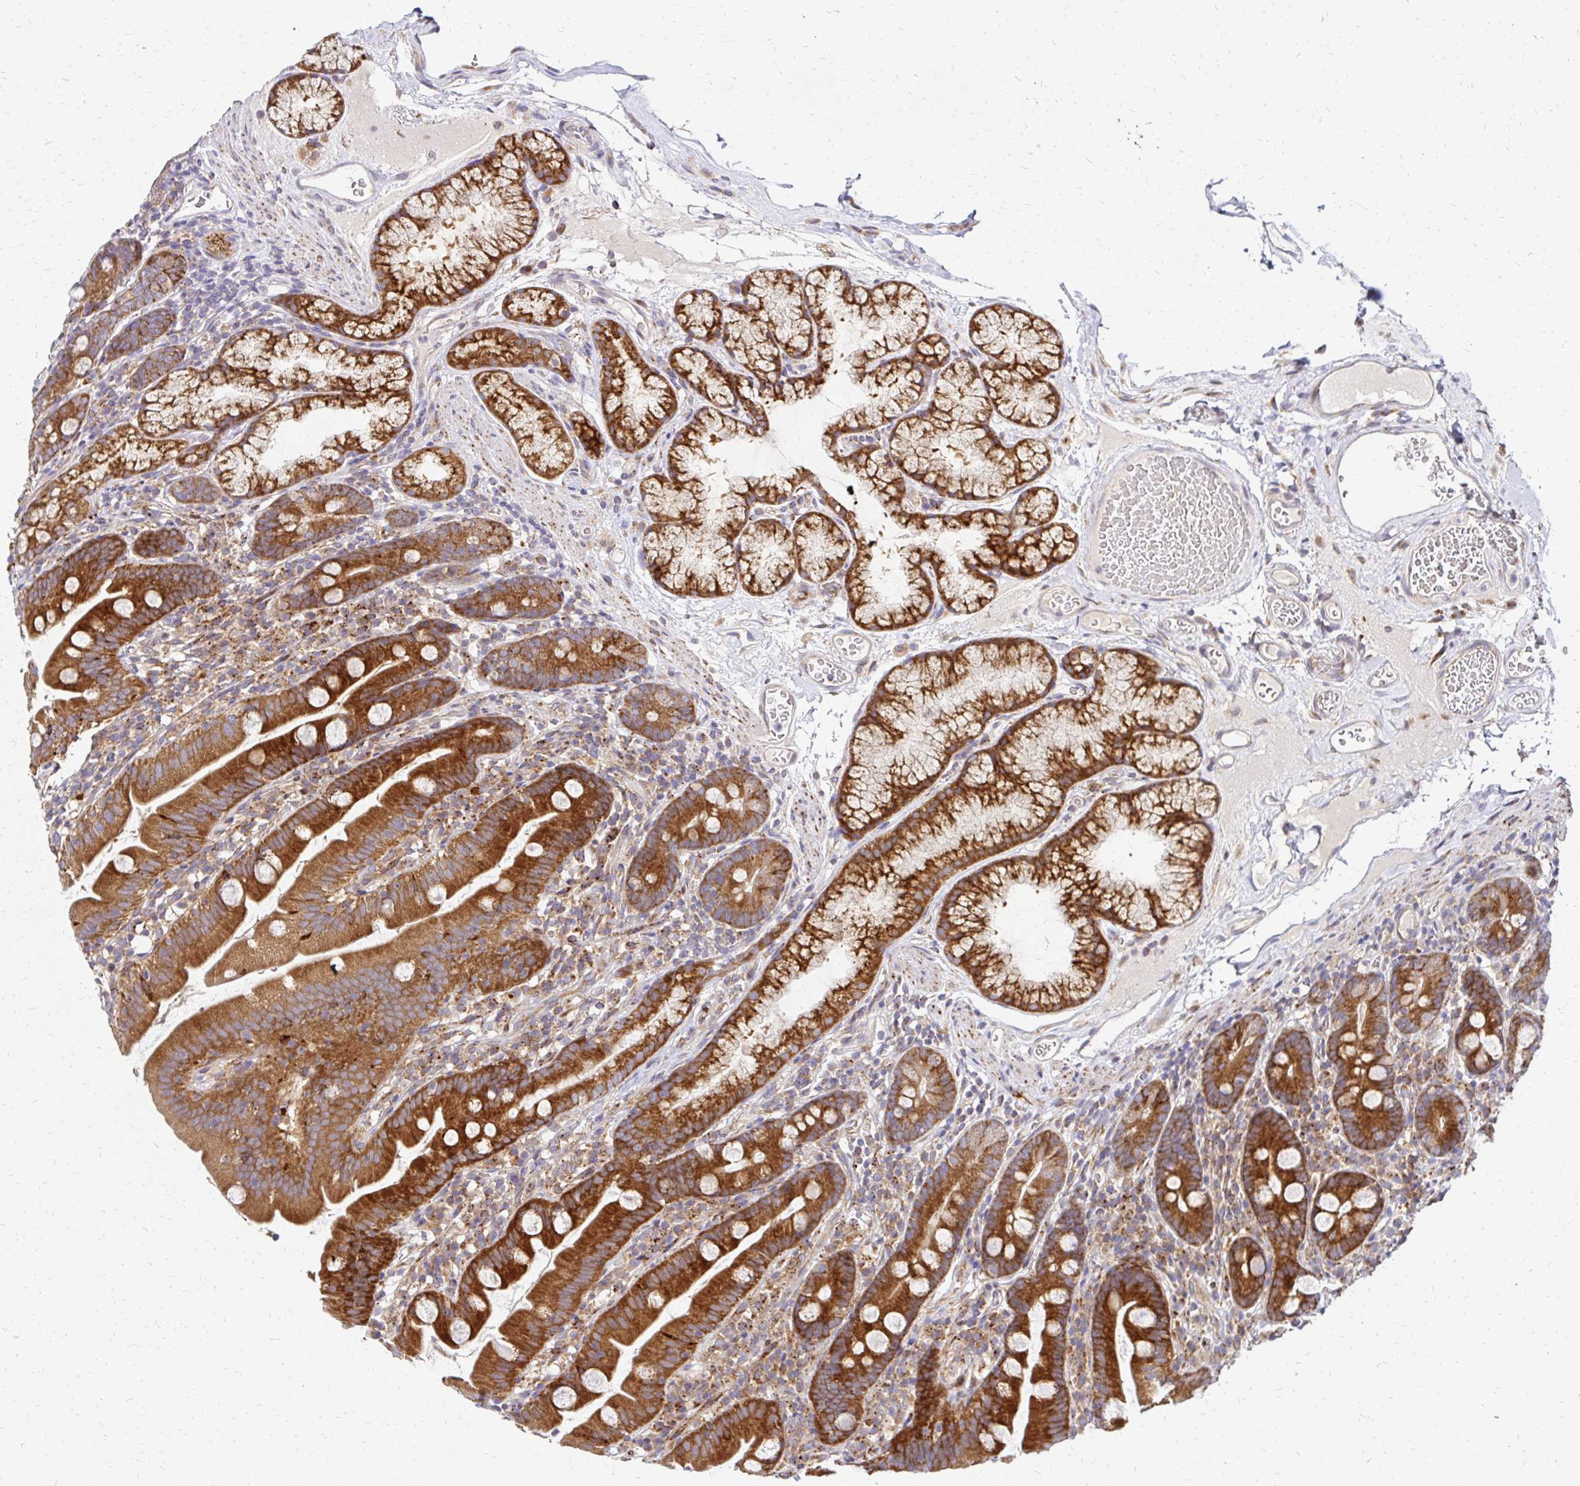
{"staining": {"intensity": "strong", "quantity": ">75%", "location": "cytoplasmic/membranous"}, "tissue": "duodenum", "cell_type": "Glandular cells", "image_type": "normal", "snomed": [{"axis": "morphology", "description": "Normal tissue, NOS"}, {"axis": "topography", "description": "Duodenum"}], "caption": "Duodenum stained with immunohistochemistry (IHC) shows strong cytoplasmic/membranous staining in approximately >75% of glandular cells.", "gene": "IDUA", "patient": {"sex": "female", "age": 67}}